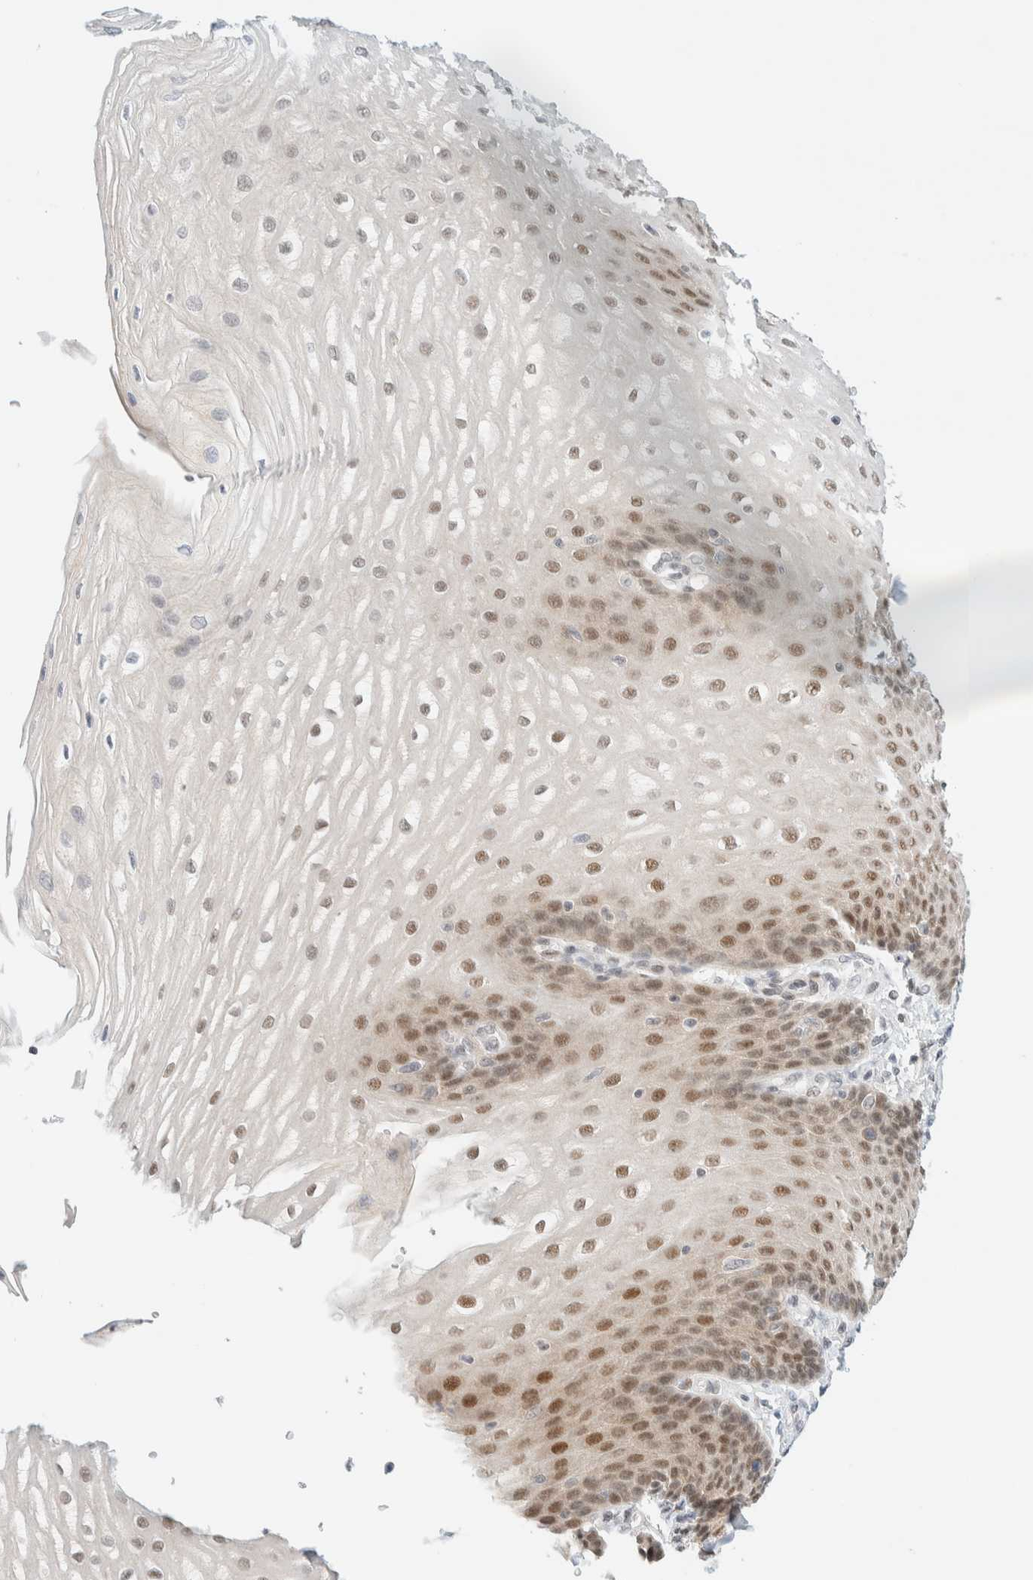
{"staining": {"intensity": "moderate", "quantity": ">75%", "location": "nuclear"}, "tissue": "esophagus", "cell_type": "Squamous epithelial cells", "image_type": "normal", "snomed": [{"axis": "morphology", "description": "Normal tissue, NOS"}, {"axis": "topography", "description": "Esophagus"}], "caption": "IHC of benign human esophagus demonstrates medium levels of moderate nuclear staining in about >75% of squamous epithelial cells. (DAB (3,3'-diaminobenzidine) = brown stain, brightfield microscopy at high magnification).", "gene": "PYGO2", "patient": {"sex": "male", "age": 54}}